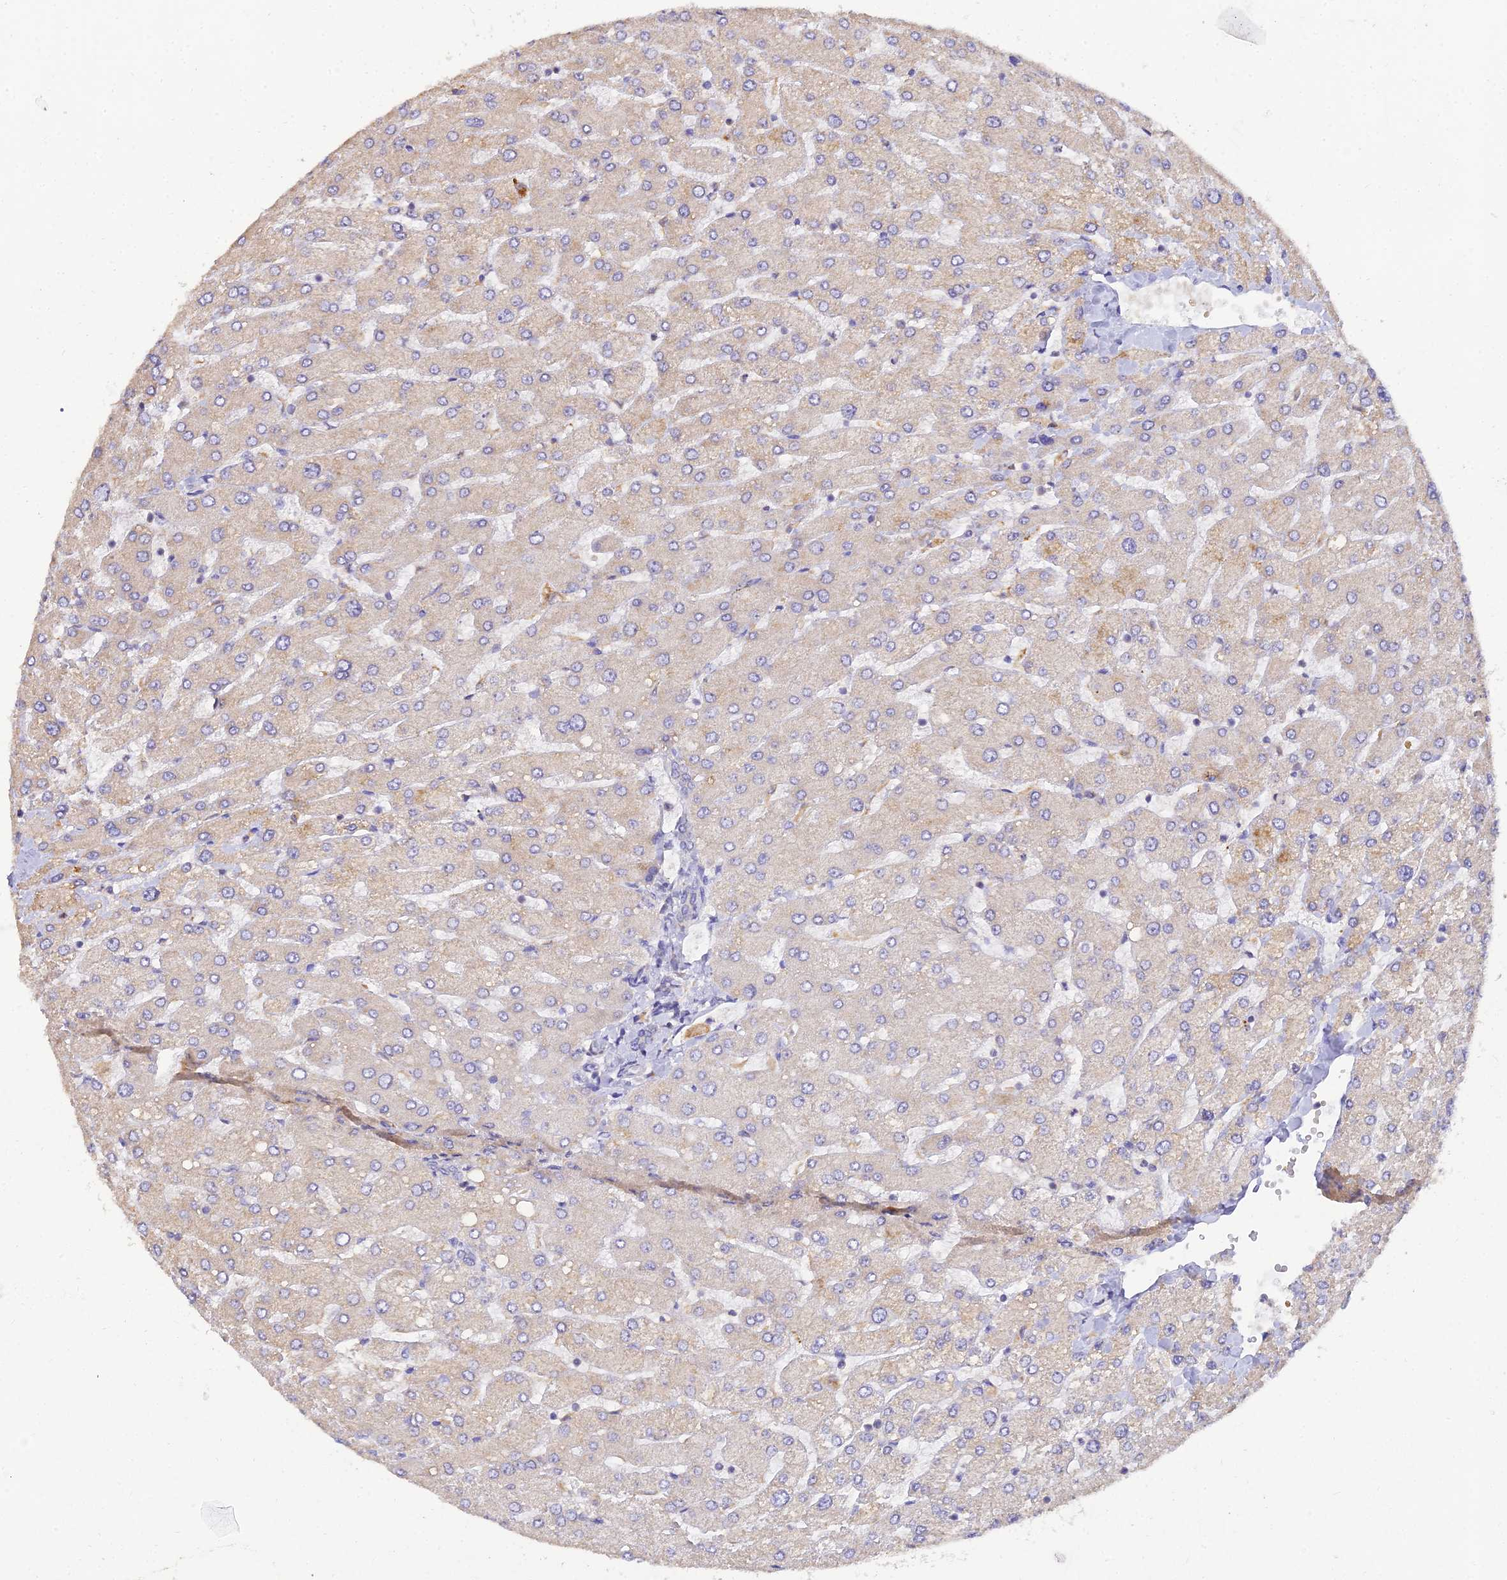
{"staining": {"intensity": "negative", "quantity": "none", "location": "none"}, "tissue": "liver", "cell_type": "Cholangiocytes", "image_type": "normal", "snomed": [{"axis": "morphology", "description": "Normal tissue, NOS"}, {"axis": "topography", "description": "Liver"}], "caption": "IHC micrograph of benign liver stained for a protein (brown), which reveals no positivity in cholangiocytes. (Brightfield microscopy of DAB (3,3'-diaminobenzidine) immunohistochemistry (IHC) at high magnification).", "gene": "ARL8A", "patient": {"sex": "male", "age": 55}}